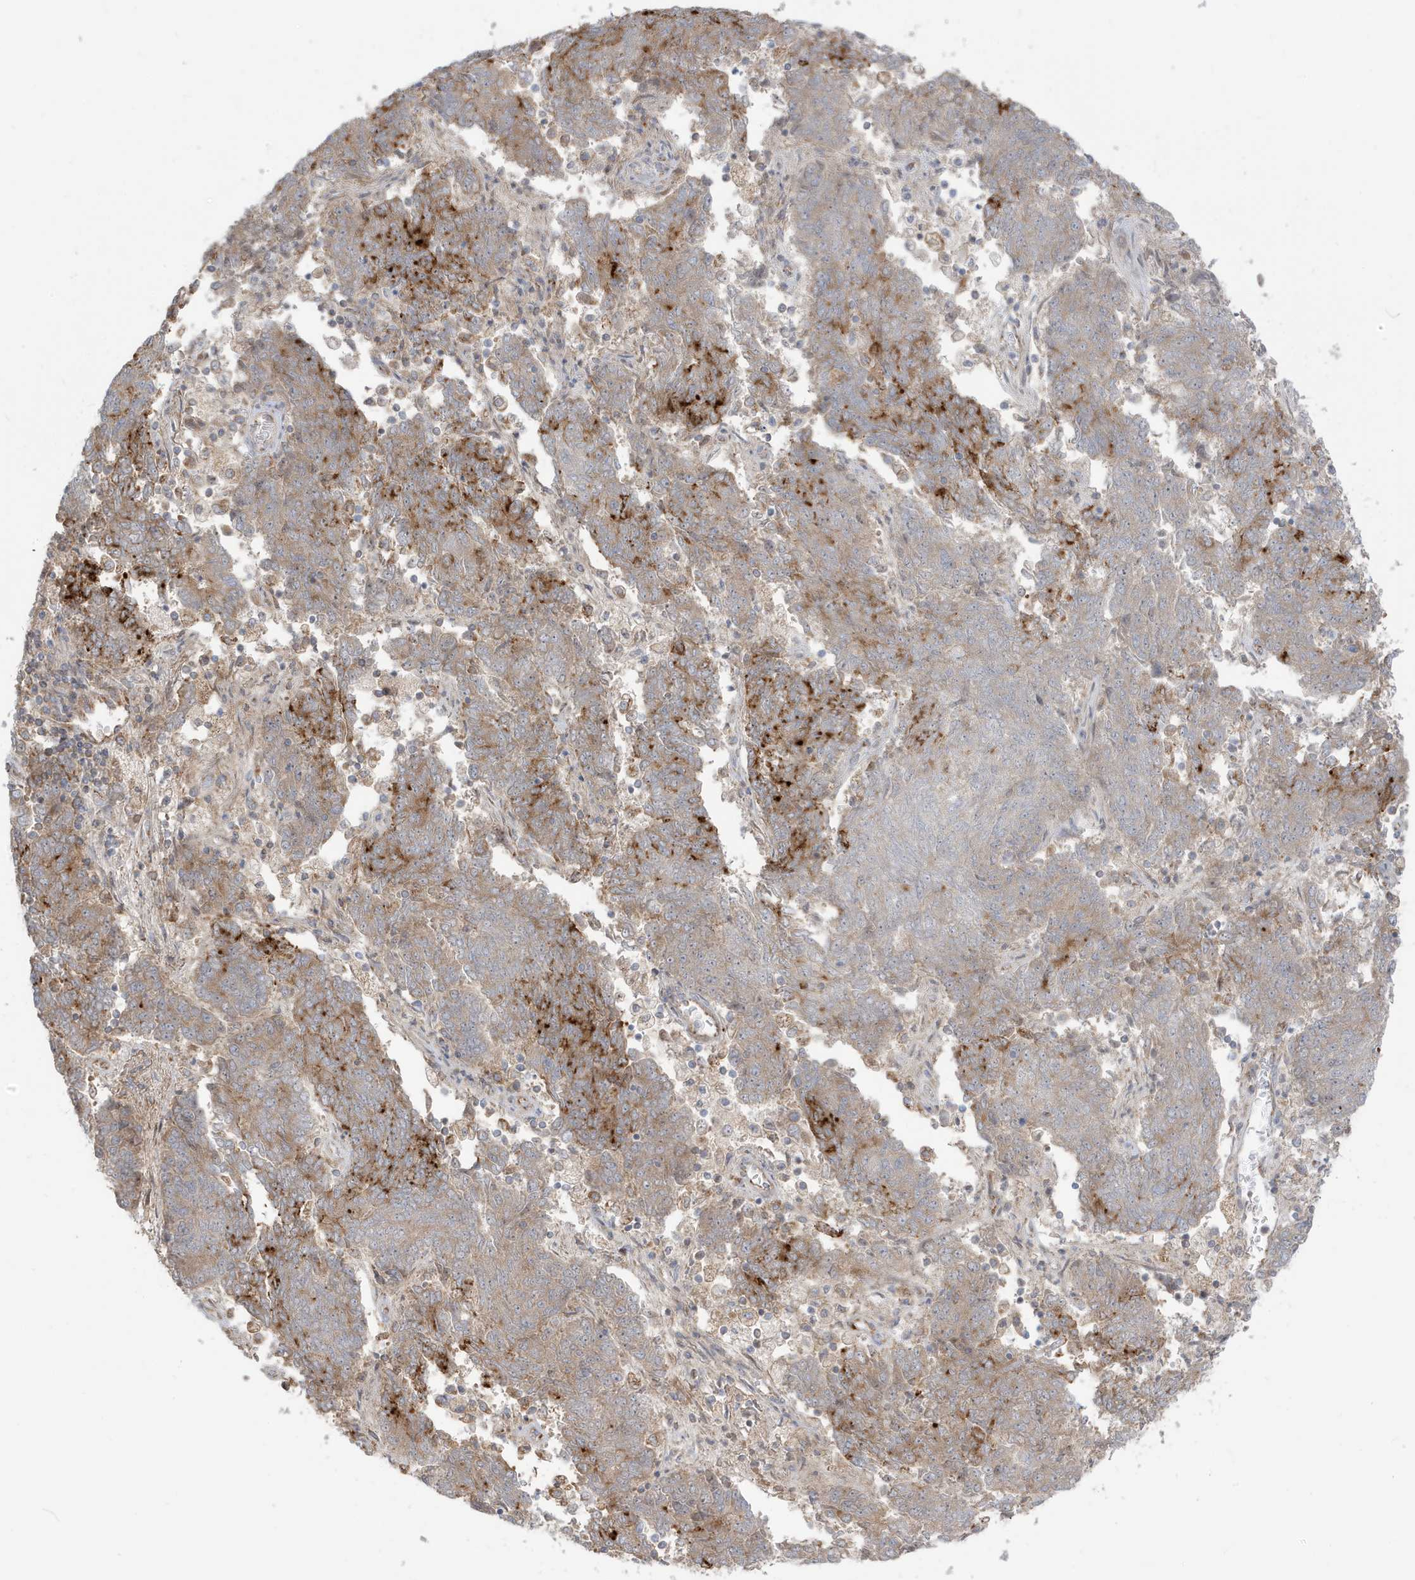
{"staining": {"intensity": "moderate", "quantity": "25%-75%", "location": "cytoplasmic/membranous"}, "tissue": "endometrial cancer", "cell_type": "Tumor cells", "image_type": "cancer", "snomed": [{"axis": "morphology", "description": "Adenocarcinoma, NOS"}, {"axis": "topography", "description": "Endometrium"}], "caption": "Immunohistochemical staining of human endometrial adenocarcinoma shows moderate cytoplasmic/membranous protein expression in approximately 25%-75% of tumor cells.", "gene": "IFT57", "patient": {"sex": "female", "age": 80}}